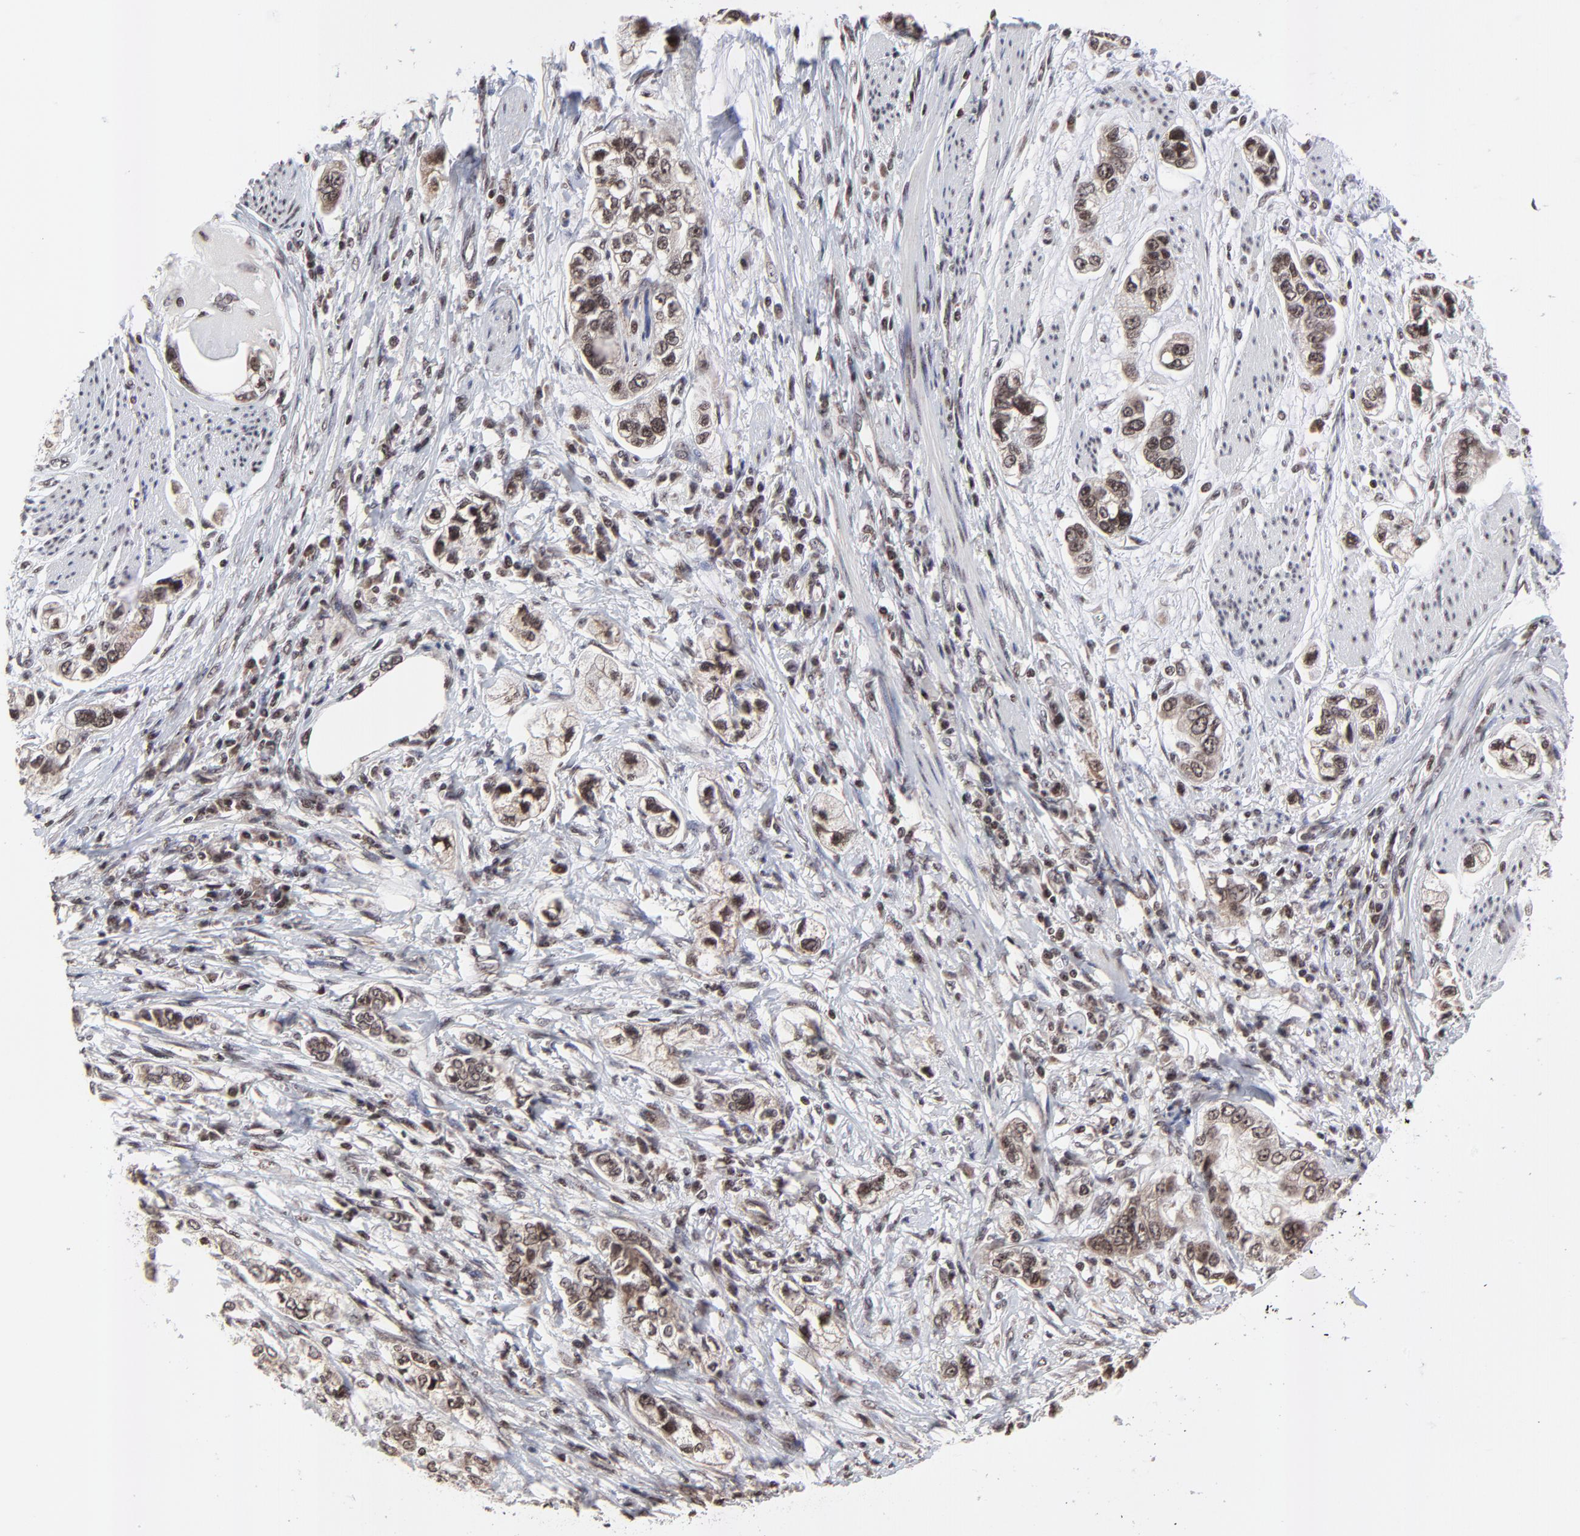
{"staining": {"intensity": "moderate", "quantity": ">75%", "location": "cytoplasmic/membranous,nuclear"}, "tissue": "stomach cancer", "cell_type": "Tumor cells", "image_type": "cancer", "snomed": [{"axis": "morphology", "description": "Adenocarcinoma, NOS"}, {"axis": "topography", "description": "Stomach, lower"}], "caption": "Stomach cancer (adenocarcinoma) stained with immunohistochemistry (IHC) reveals moderate cytoplasmic/membranous and nuclear staining in about >75% of tumor cells.", "gene": "ZNF777", "patient": {"sex": "female", "age": 93}}